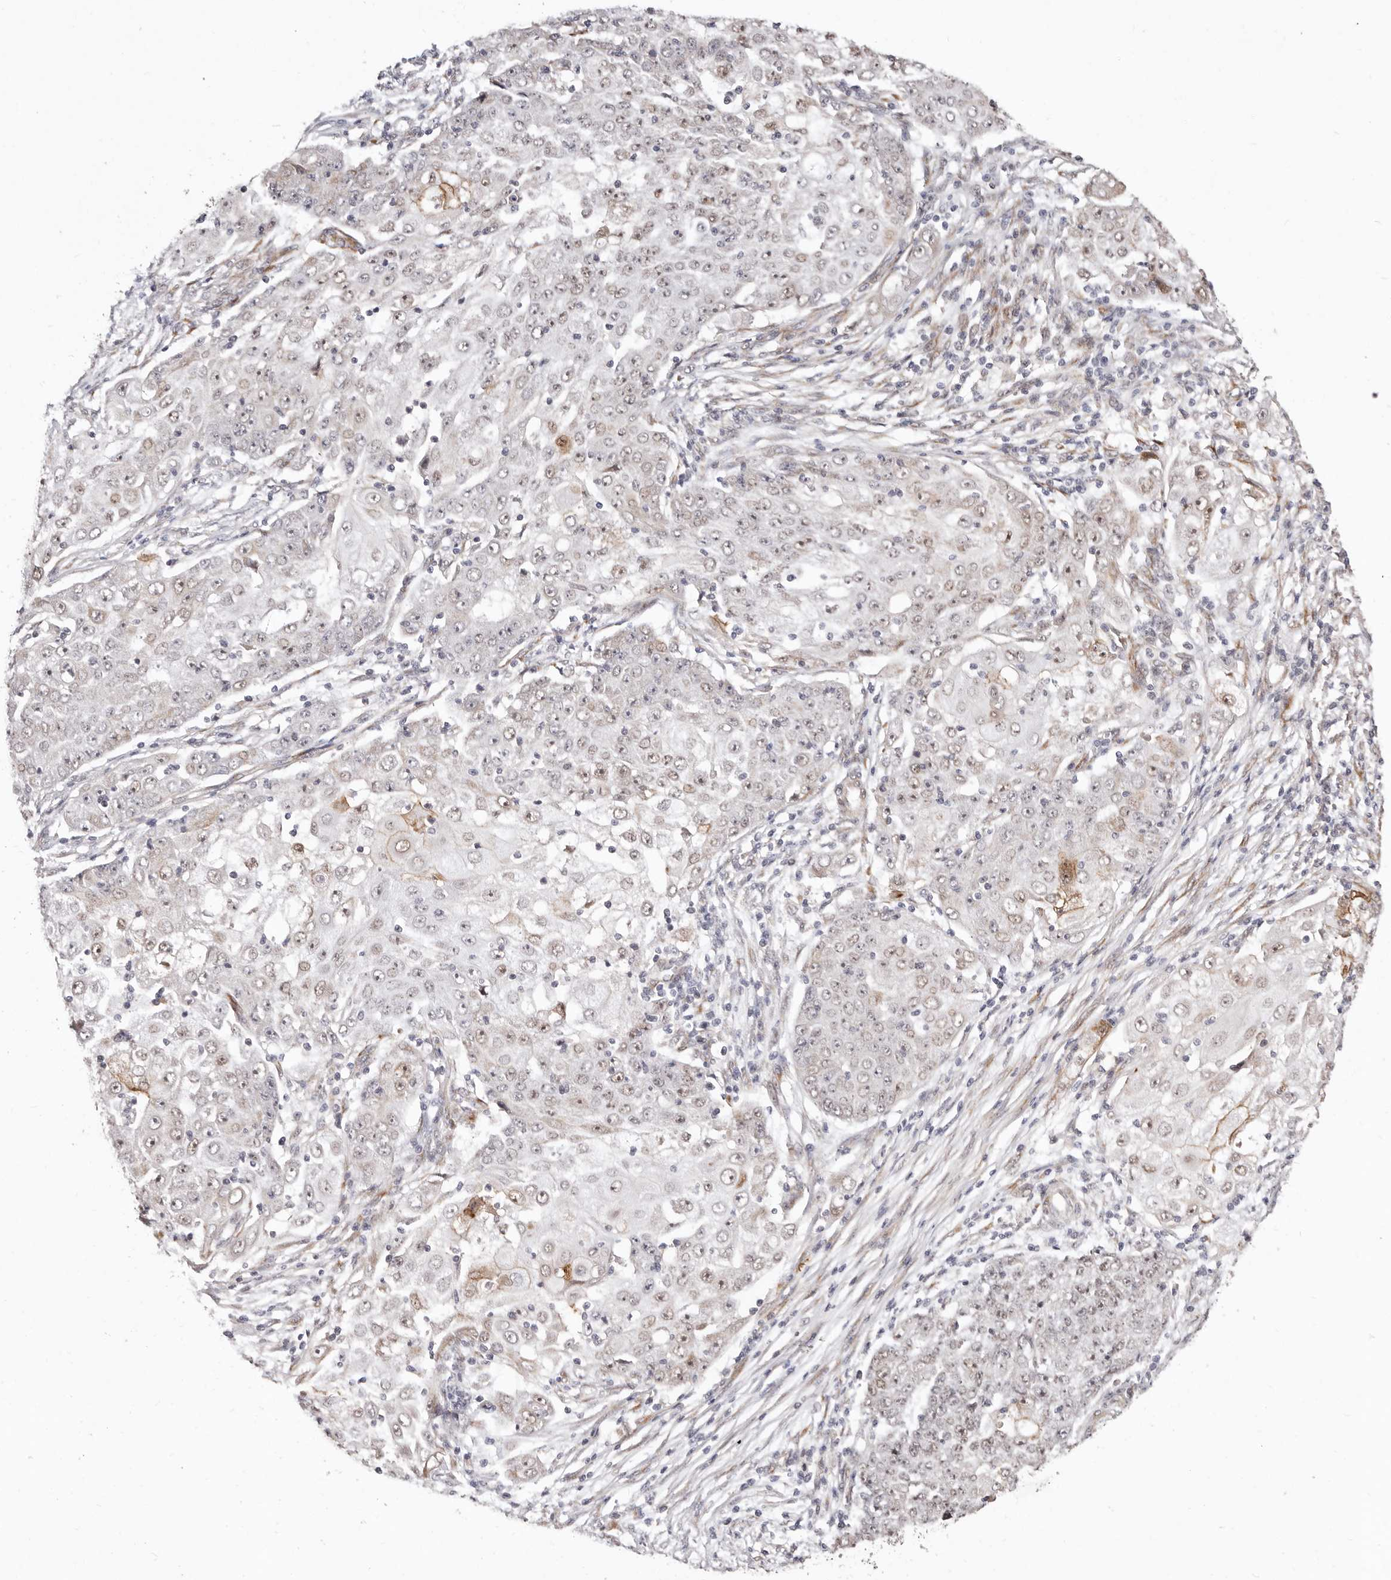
{"staining": {"intensity": "weak", "quantity": "25%-75%", "location": "nuclear"}, "tissue": "ovarian cancer", "cell_type": "Tumor cells", "image_type": "cancer", "snomed": [{"axis": "morphology", "description": "Carcinoma, endometroid"}, {"axis": "topography", "description": "Ovary"}], "caption": "About 25%-75% of tumor cells in ovarian cancer (endometroid carcinoma) show weak nuclear protein positivity as visualized by brown immunohistochemical staining.", "gene": "SRCAP", "patient": {"sex": "female", "age": 42}}